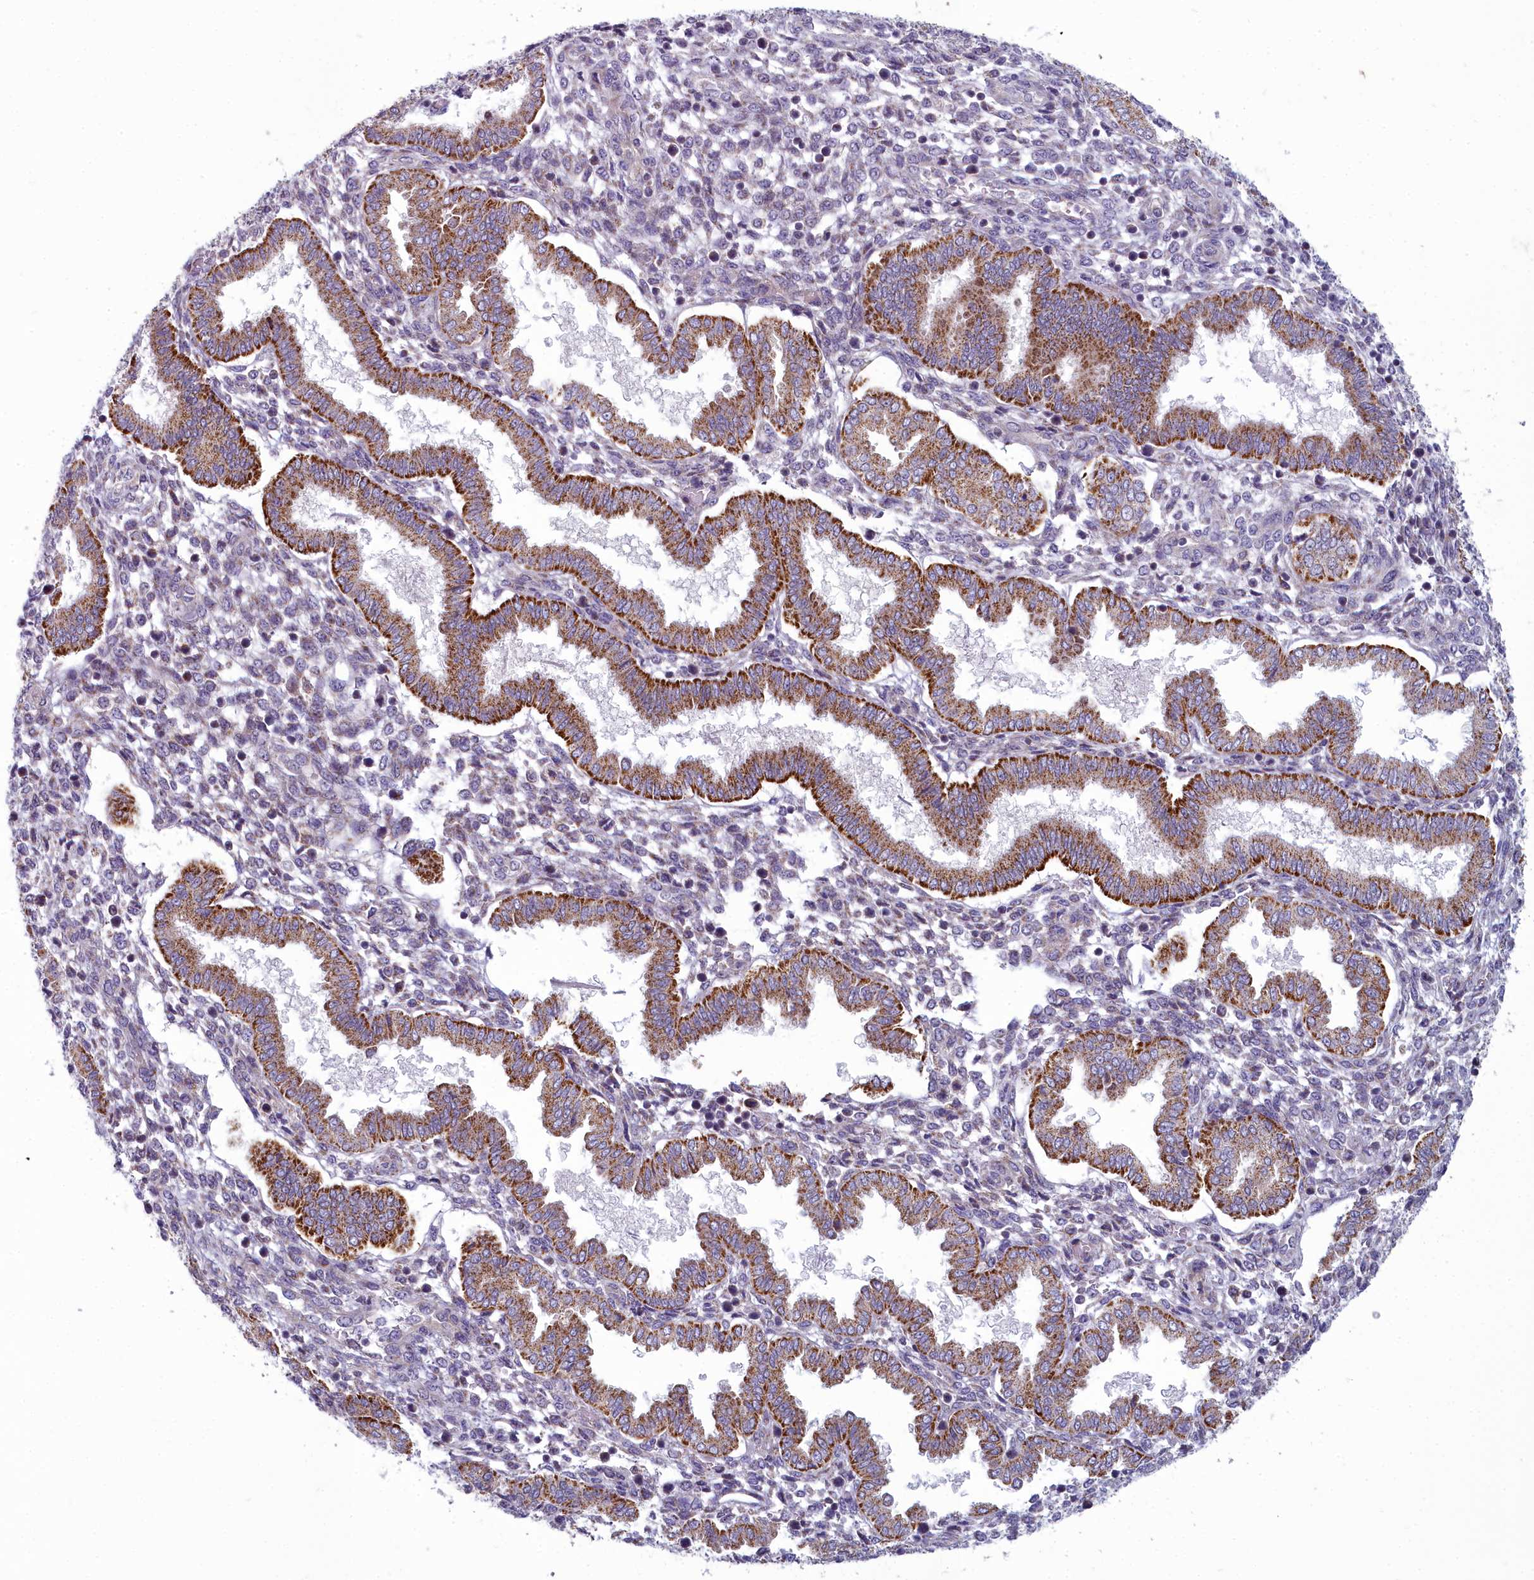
{"staining": {"intensity": "negative", "quantity": "none", "location": "none"}, "tissue": "endometrium", "cell_type": "Cells in endometrial stroma", "image_type": "normal", "snomed": [{"axis": "morphology", "description": "Normal tissue, NOS"}, {"axis": "topography", "description": "Endometrium"}], "caption": "Immunohistochemistry (IHC) photomicrograph of unremarkable endometrium stained for a protein (brown), which exhibits no expression in cells in endometrial stroma. (Immunohistochemistry (IHC), brightfield microscopy, high magnification).", "gene": "INSYN2A", "patient": {"sex": "female", "age": 24}}